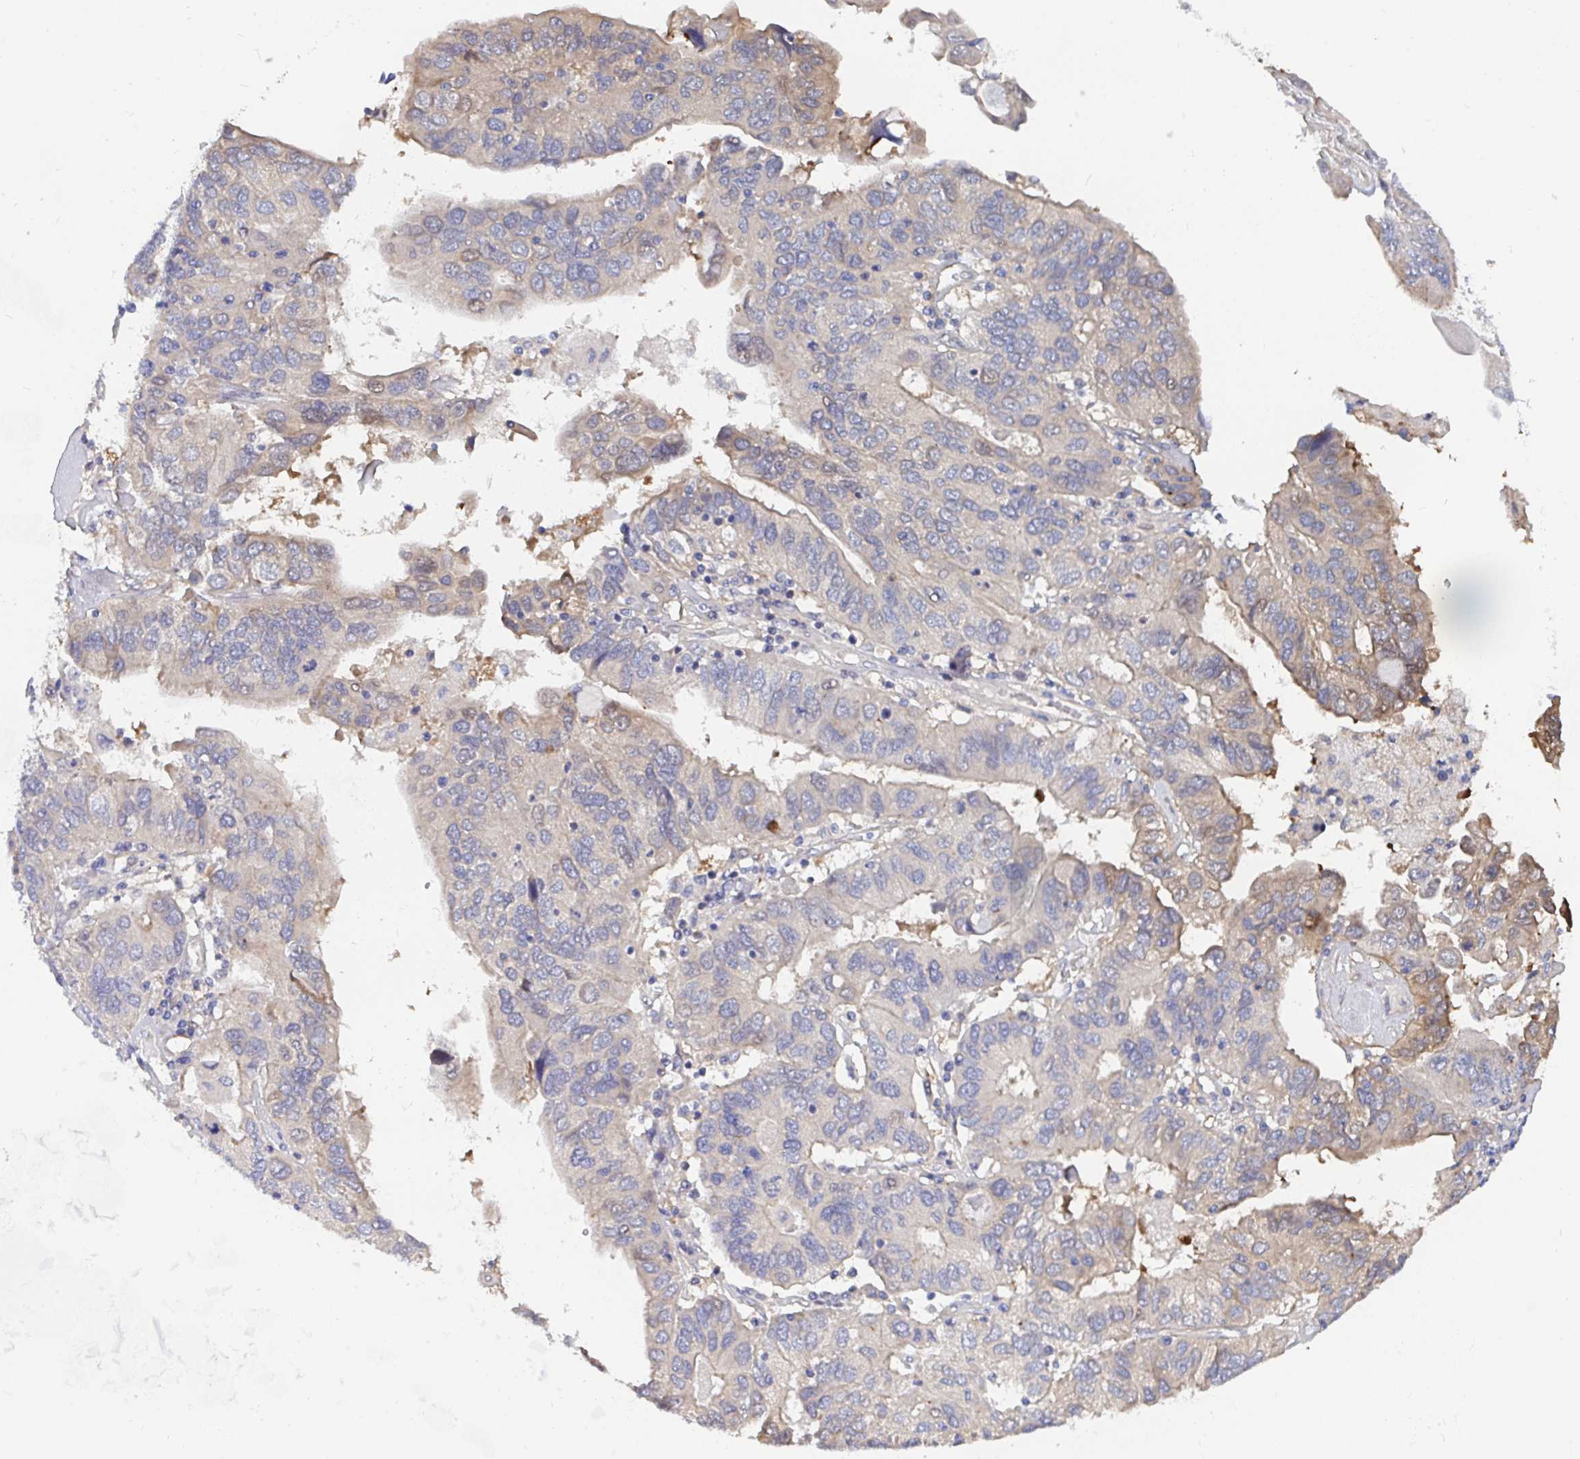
{"staining": {"intensity": "moderate", "quantity": "<25%", "location": "cytoplasmic/membranous"}, "tissue": "ovarian cancer", "cell_type": "Tumor cells", "image_type": "cancer", "snomed": [{"axis": "morphology", "description": "Cystadenocarcinoma, serous, NOS"}, {"axis": "topography", "description": "Ovary"}], "caption": "DAB (3,3'-diaminobenzidine) immunohistochemical staining of ovarian serous cystadenocarcinoma displays moderate cytoplasmic/membranous protein positivity in about <25% of tumor cells.", "gene": "P2RX3", "patient": {"sex": "female", "age": 79}}